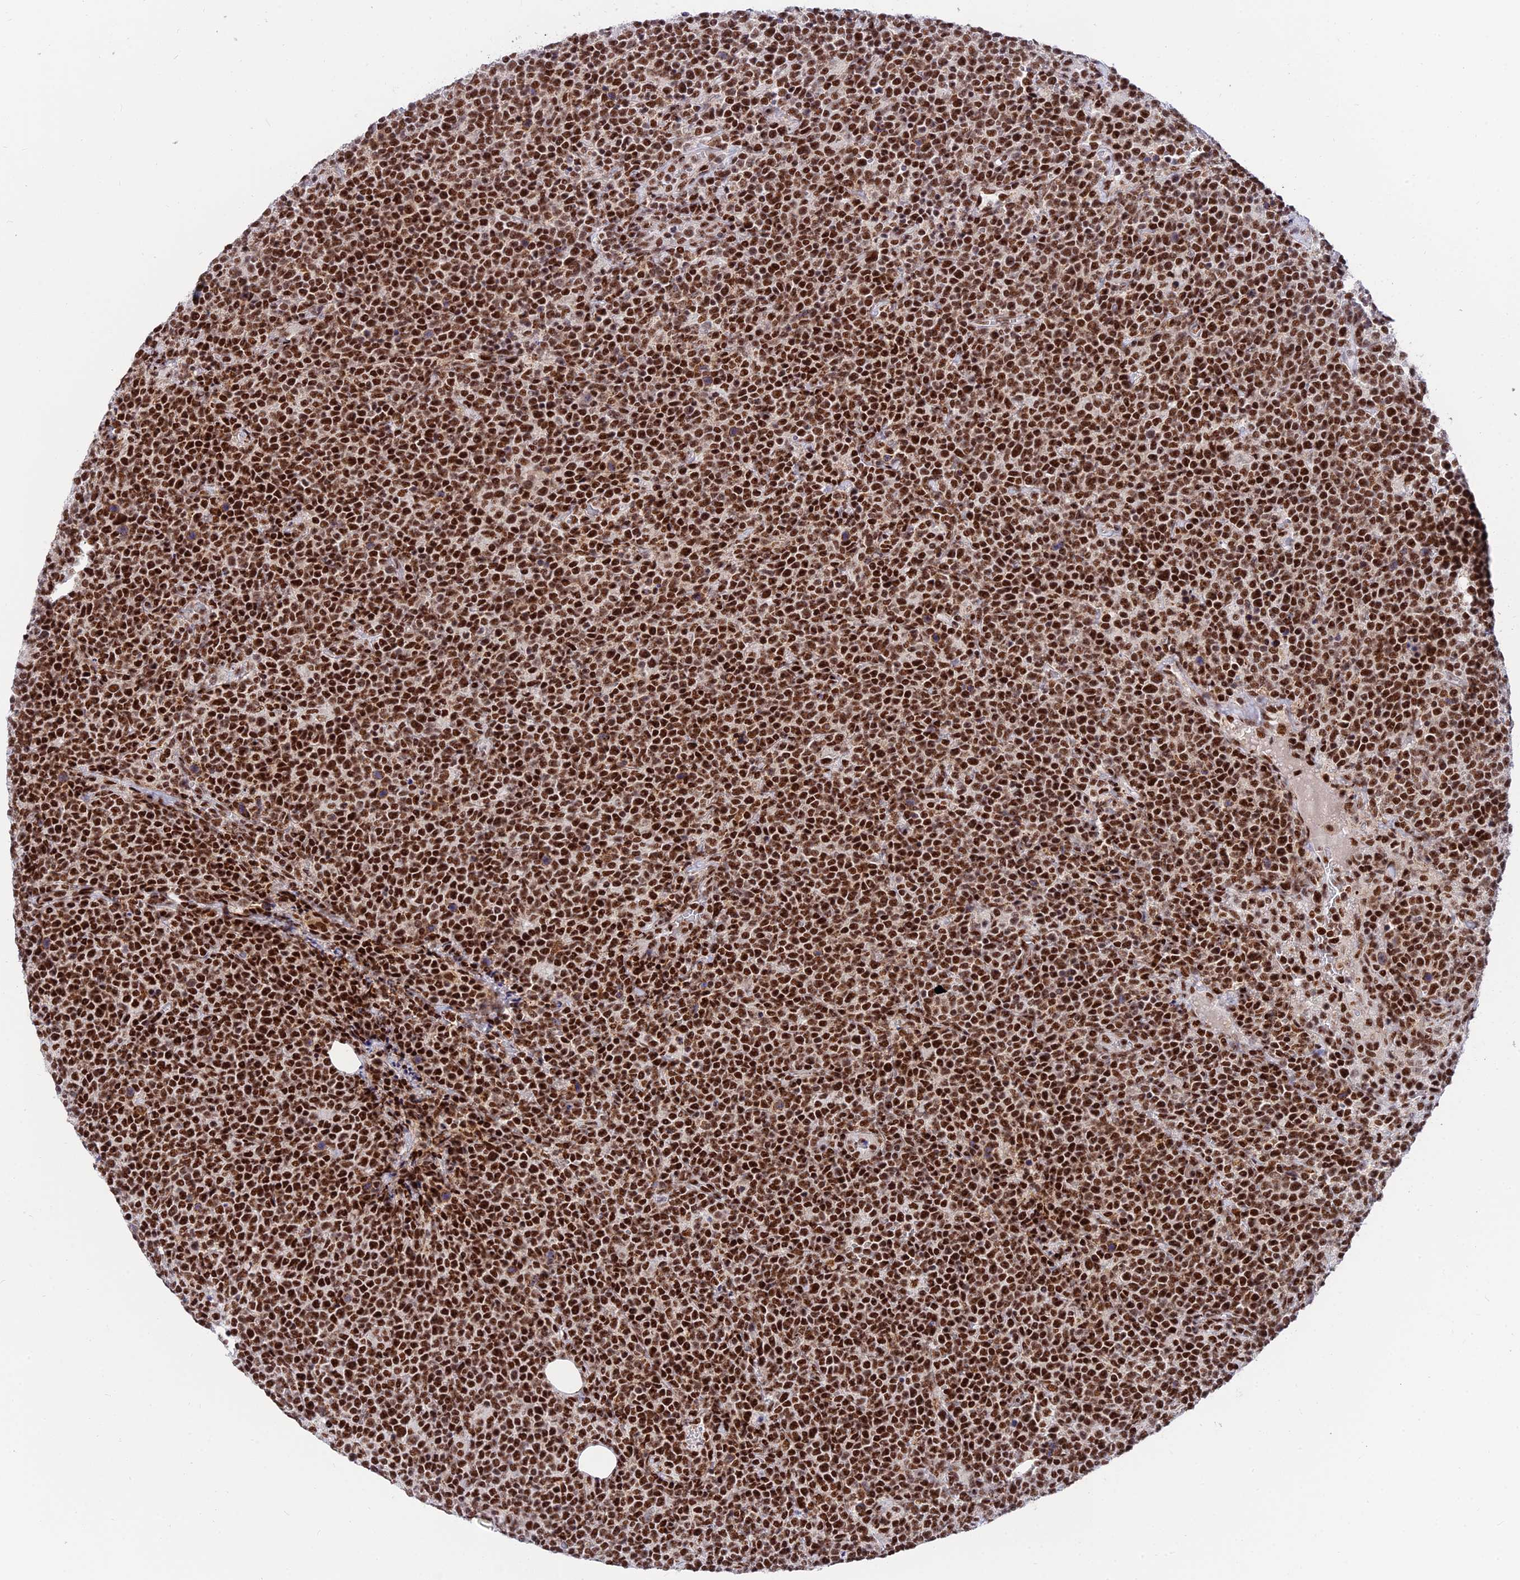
{"staining": {"intensity": "strong", "quantity": ">75%", "location": "nuclear"}, "tissue": "lymphoma", "cell_type": "Tumor cells", "image_type": "cancer", "snomed": [{"axis": "morphology", "description": "Malignant lymphoma, non-Hodgkin's type, High grade"}, {"axis": "topography", "description": "Lymph node"}], "caption": "IHC image of human lymphoma stained for a protein (brown), which shows high levels of strong nuclear positivity in approximately >75% of tumor cells.", "gene": "USP22", "patient": {"sex": "male", "age": 61}}